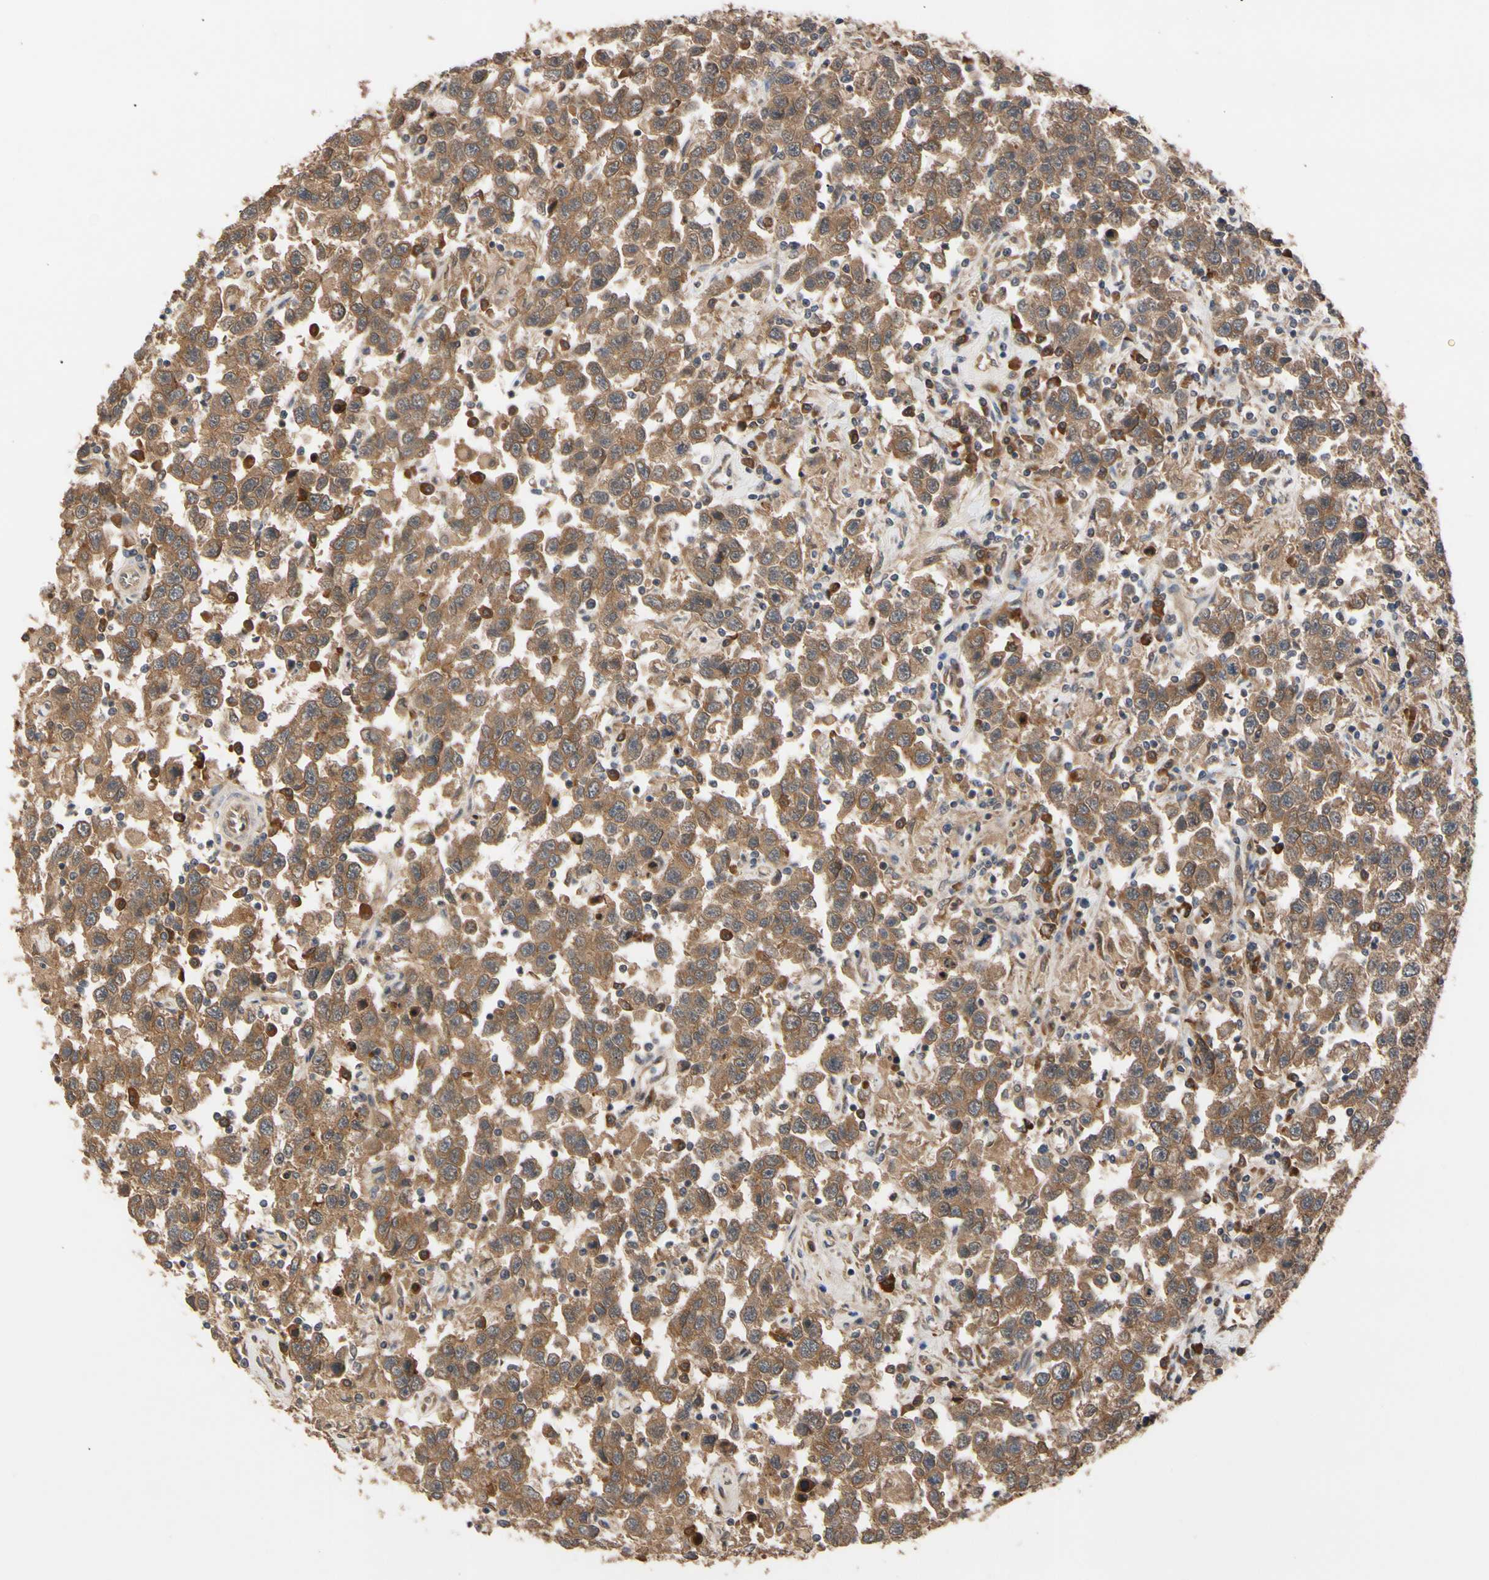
{"staining": {"intensity": "moderate", "quantity": ">75%", "location": "cytoplasmic/membranous"}, "tissue": "testis cancer", "cell_type": "Tumor cells", "image_type": "cancer", "snomed": [{"axis": "morphology", "description": "Seminoma, NOS"}, {"axis": "topography", "description": "Testis"}], "caption": "Moderate cytoplasmic/membranous staining for a protein is identified in approximately >75% of tumor cells of testis cancer using immunohistochemistry (IHC).", "gene": "CYTIP", "patient": {"sex": "male", "age": 41}}